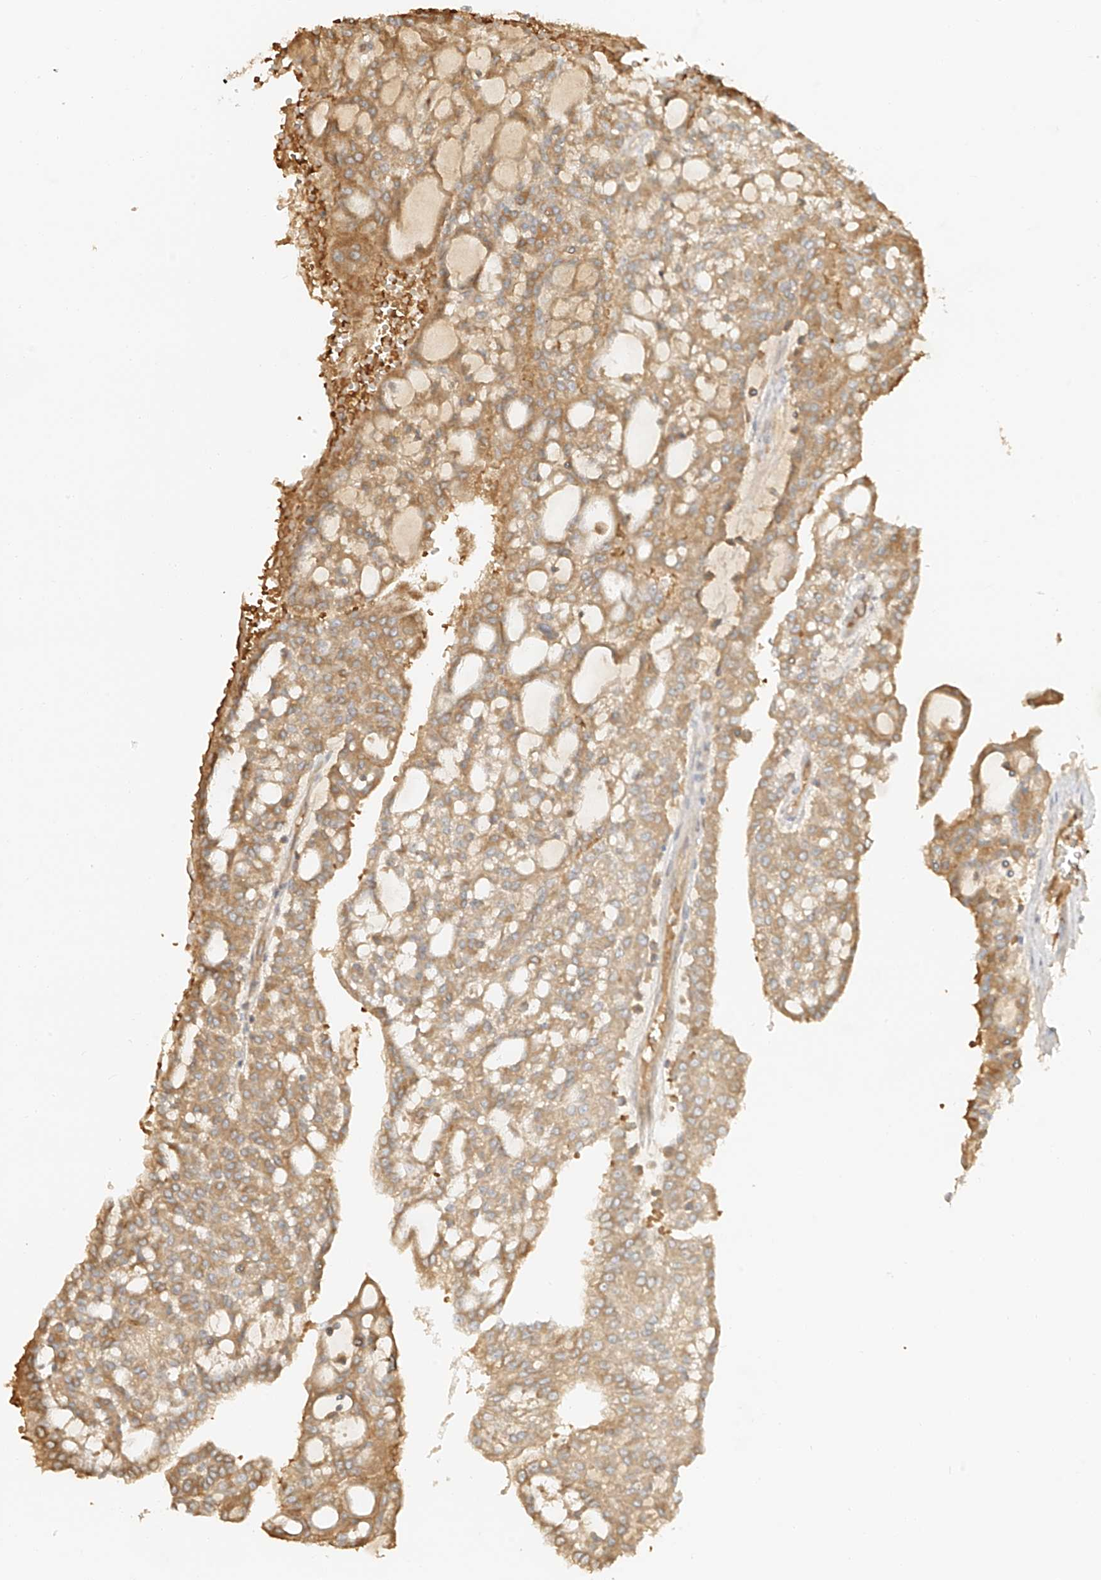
{"staining": {"intensity": "moderate", "quantity": ">75%", "location": "cytoplasmic/membranous"}, "tissue": "renal cancer", "cell_type": "Tumor cells", "image_type": "cancer", "snomed": [{"axis": "morphology", "description": "Adenocarcinoma, NOS"}, {"axis": "topography", "description": "Kidney"}], "caption": "Renal adenocarcinoma stained with a brown dye displays moderate cytoplasmic/membranous positive expression in approximately >75% of tumor cells.", "gene": "UPK1B", "patient": {"sex": "male", "age": 63}}